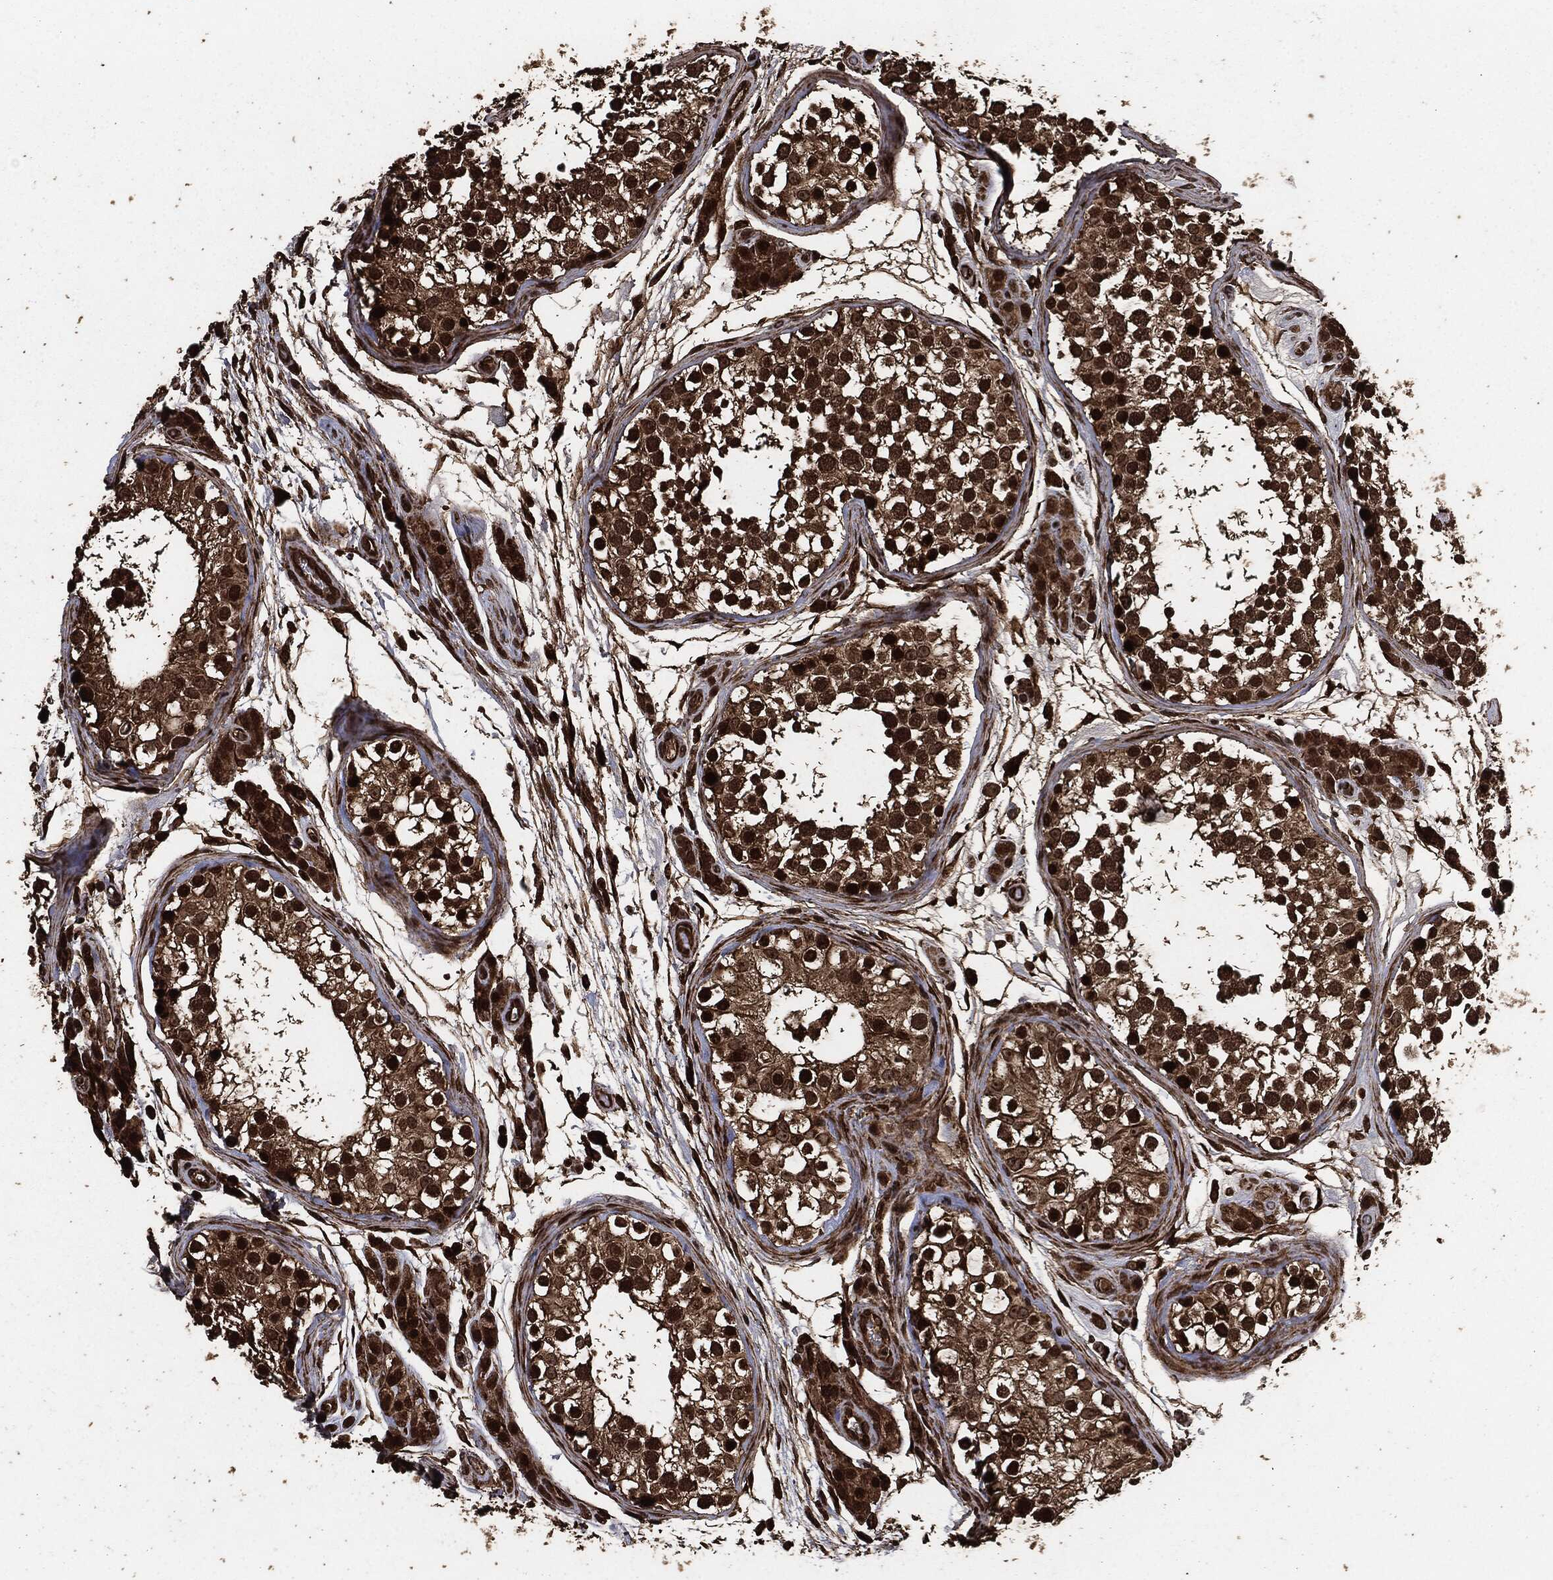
{"staining": {"intensity": "strong", "quantity": ">75%", "location": "cytoplasmic/membranous,nuclear"}, "tissue": "testis", "cell_type": "Cells in seminiferous ducts", "image_type": "normal", "snomed": [{"axis": "morphology", "description": "Normal tissue, NOS"}, {"axis": "topography", "description": "Testis"}], "caption": "Protein staining by immunohistochemistry shows strong cytoplasmic/membranous,nuclear positivity in about >75% of cells in seminiferous ducts in benign testis. (DAB = brown stain, brightfield microscopy at high magnification).", "gene": "EGFR", "patient": {"sex": "male", "age": 31}}